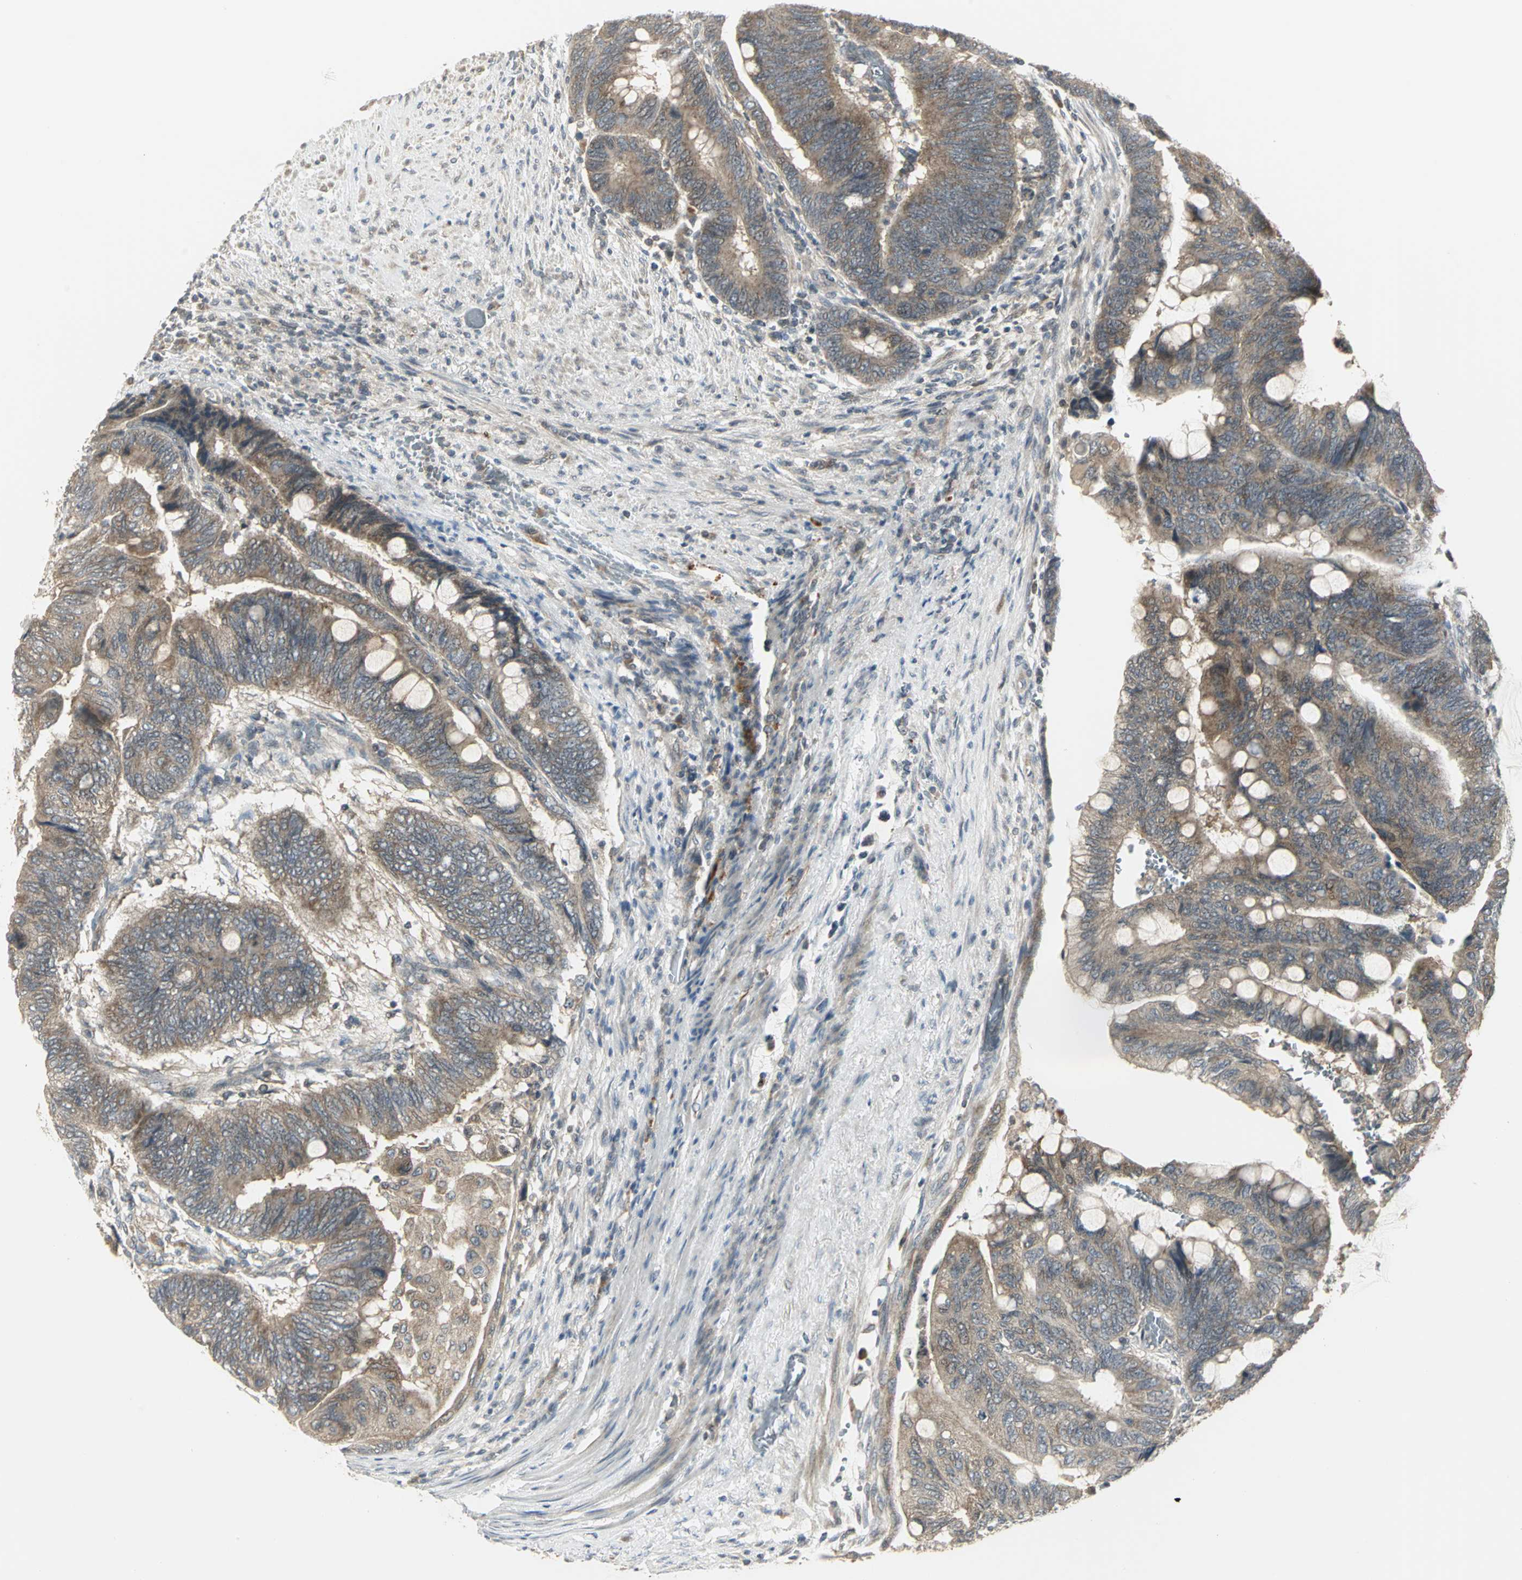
{"staining": {"intensity": "weak", "quantity": ">75%", "location": "cytoplasmic/membranous"}, "tissue": "colorectal cancer", "cell_type": "Tumor cells", "image_type": "cancer", "snomed": [{"axis": "morphology", "description": "Normal tissue, NOS"}, {"axis": "morphology", "description": "Adenocarcinoma, NOS"}, {"axis": "topography", "description": "Rectum"}, {"axis": "topography", "description": "Peripheral nerve tissue"}], "caption": "Immunohistochemical staining of human colorectal cancer (adenocarcinoma) shows weak cytoplasmic/membranous protein expression in about >75% of tumor cells. The staining was performed using DAB to visualize the protein expression in brown, while the nuclei were stained in blue with hematoxylin (Magnification: 20x).", "gene": "MAPK8IP3", "patient": {"sex": "male", "age": 92}}